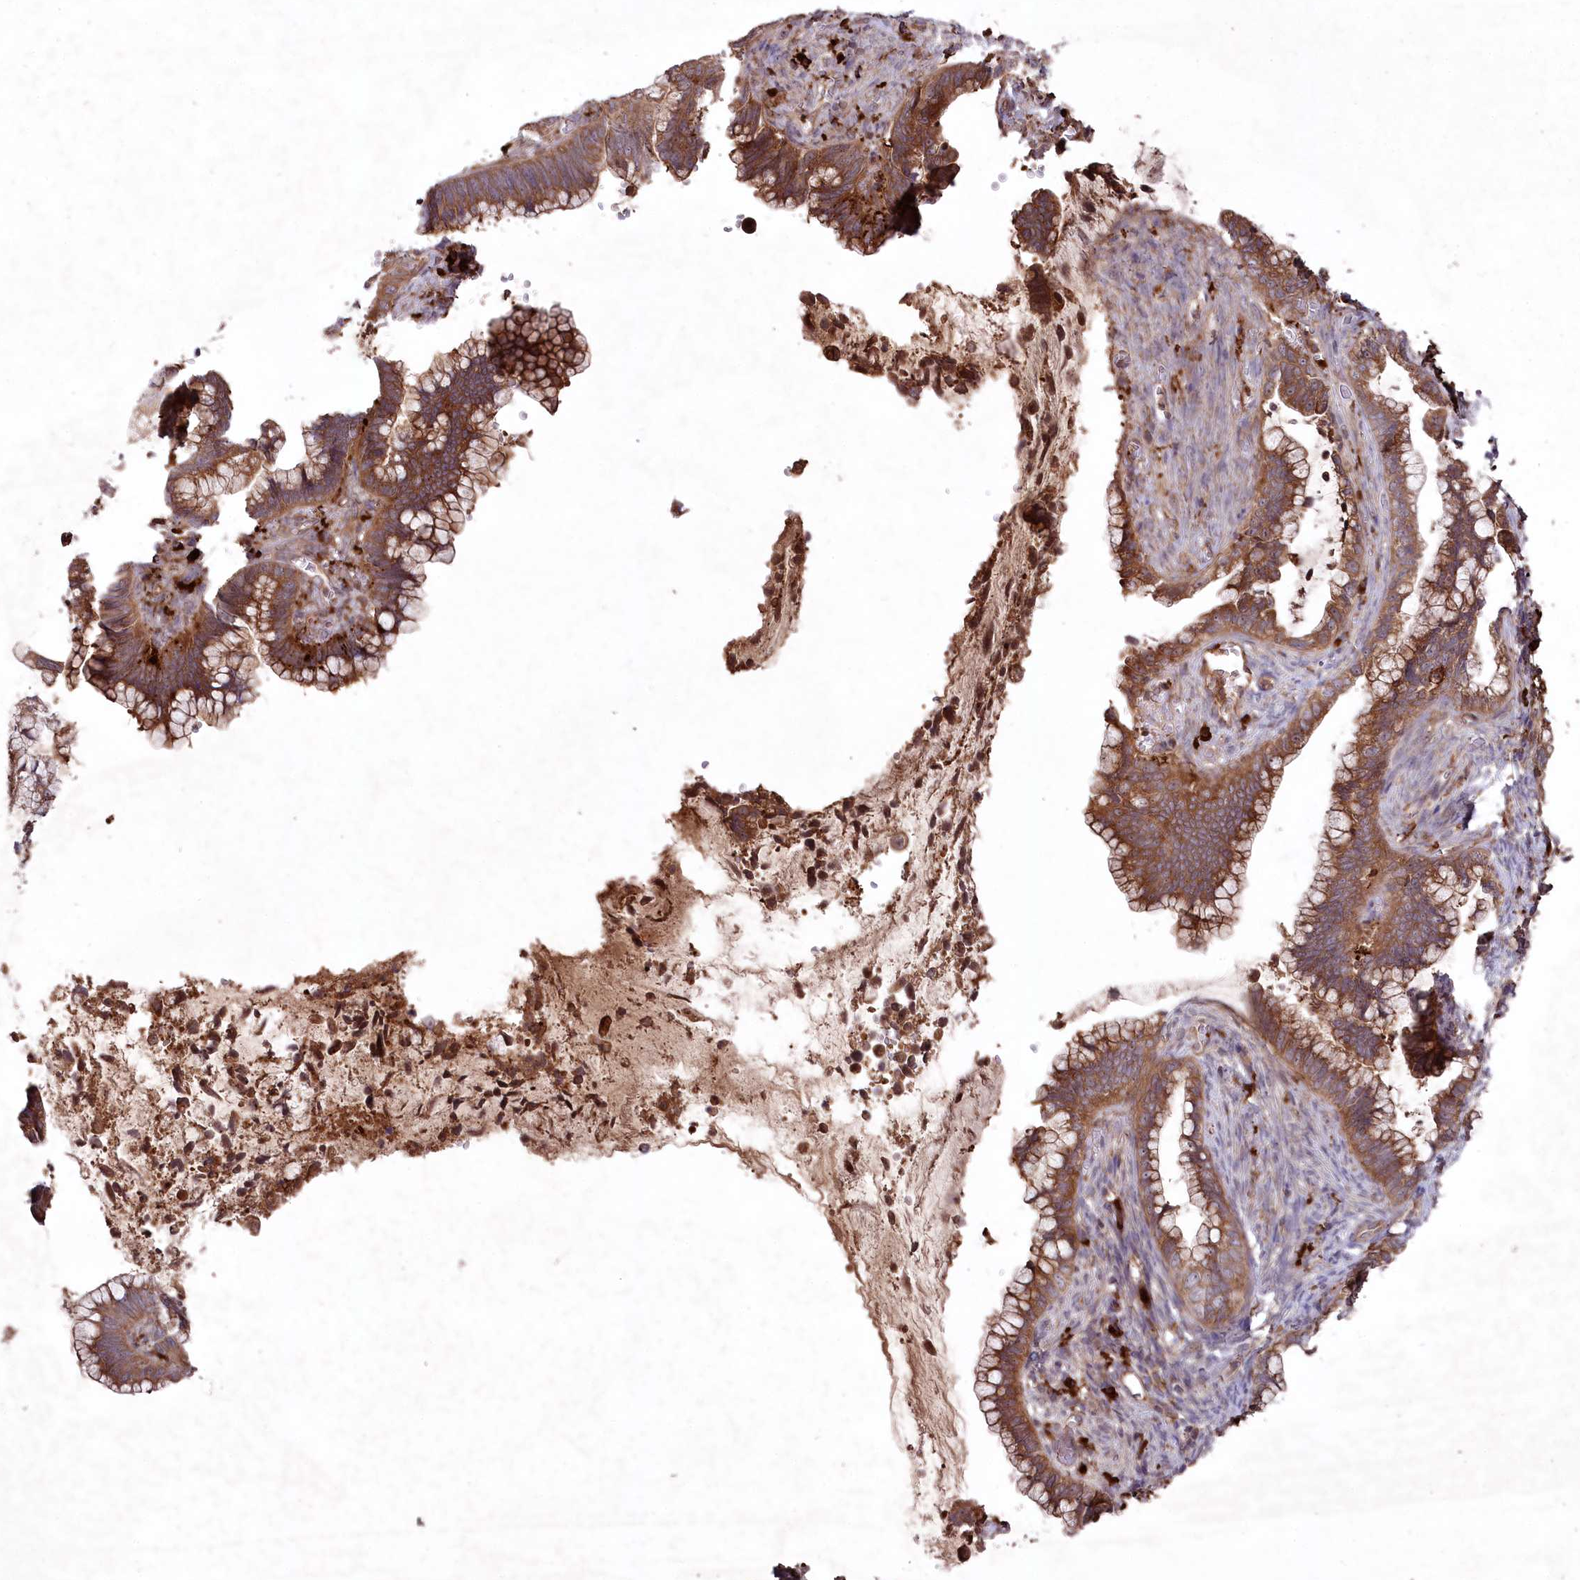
{"staining": {"intensity": "strong", "quantity": ">75%", "location": "cytoplasmic/membranous"}, "tissue": "cervical cancer", "cell_type": "Tumor cells", "image_type": "cancer", "snomed": [{"axis": "morphology", "description": "Adenocarcinoma, NOS"}, {"axis": "topography", "description": "Cervix"}], "caption": "A high-resolution micrograph shows immunohistochemistry staining of cervical cancer (adenocarcinoma), which reveals strong cytoplasmic/membranous positivity in about >75% of tumor cells.", "gene": "PPP1R21", "patient": {"sex": "female", "age": 44}}